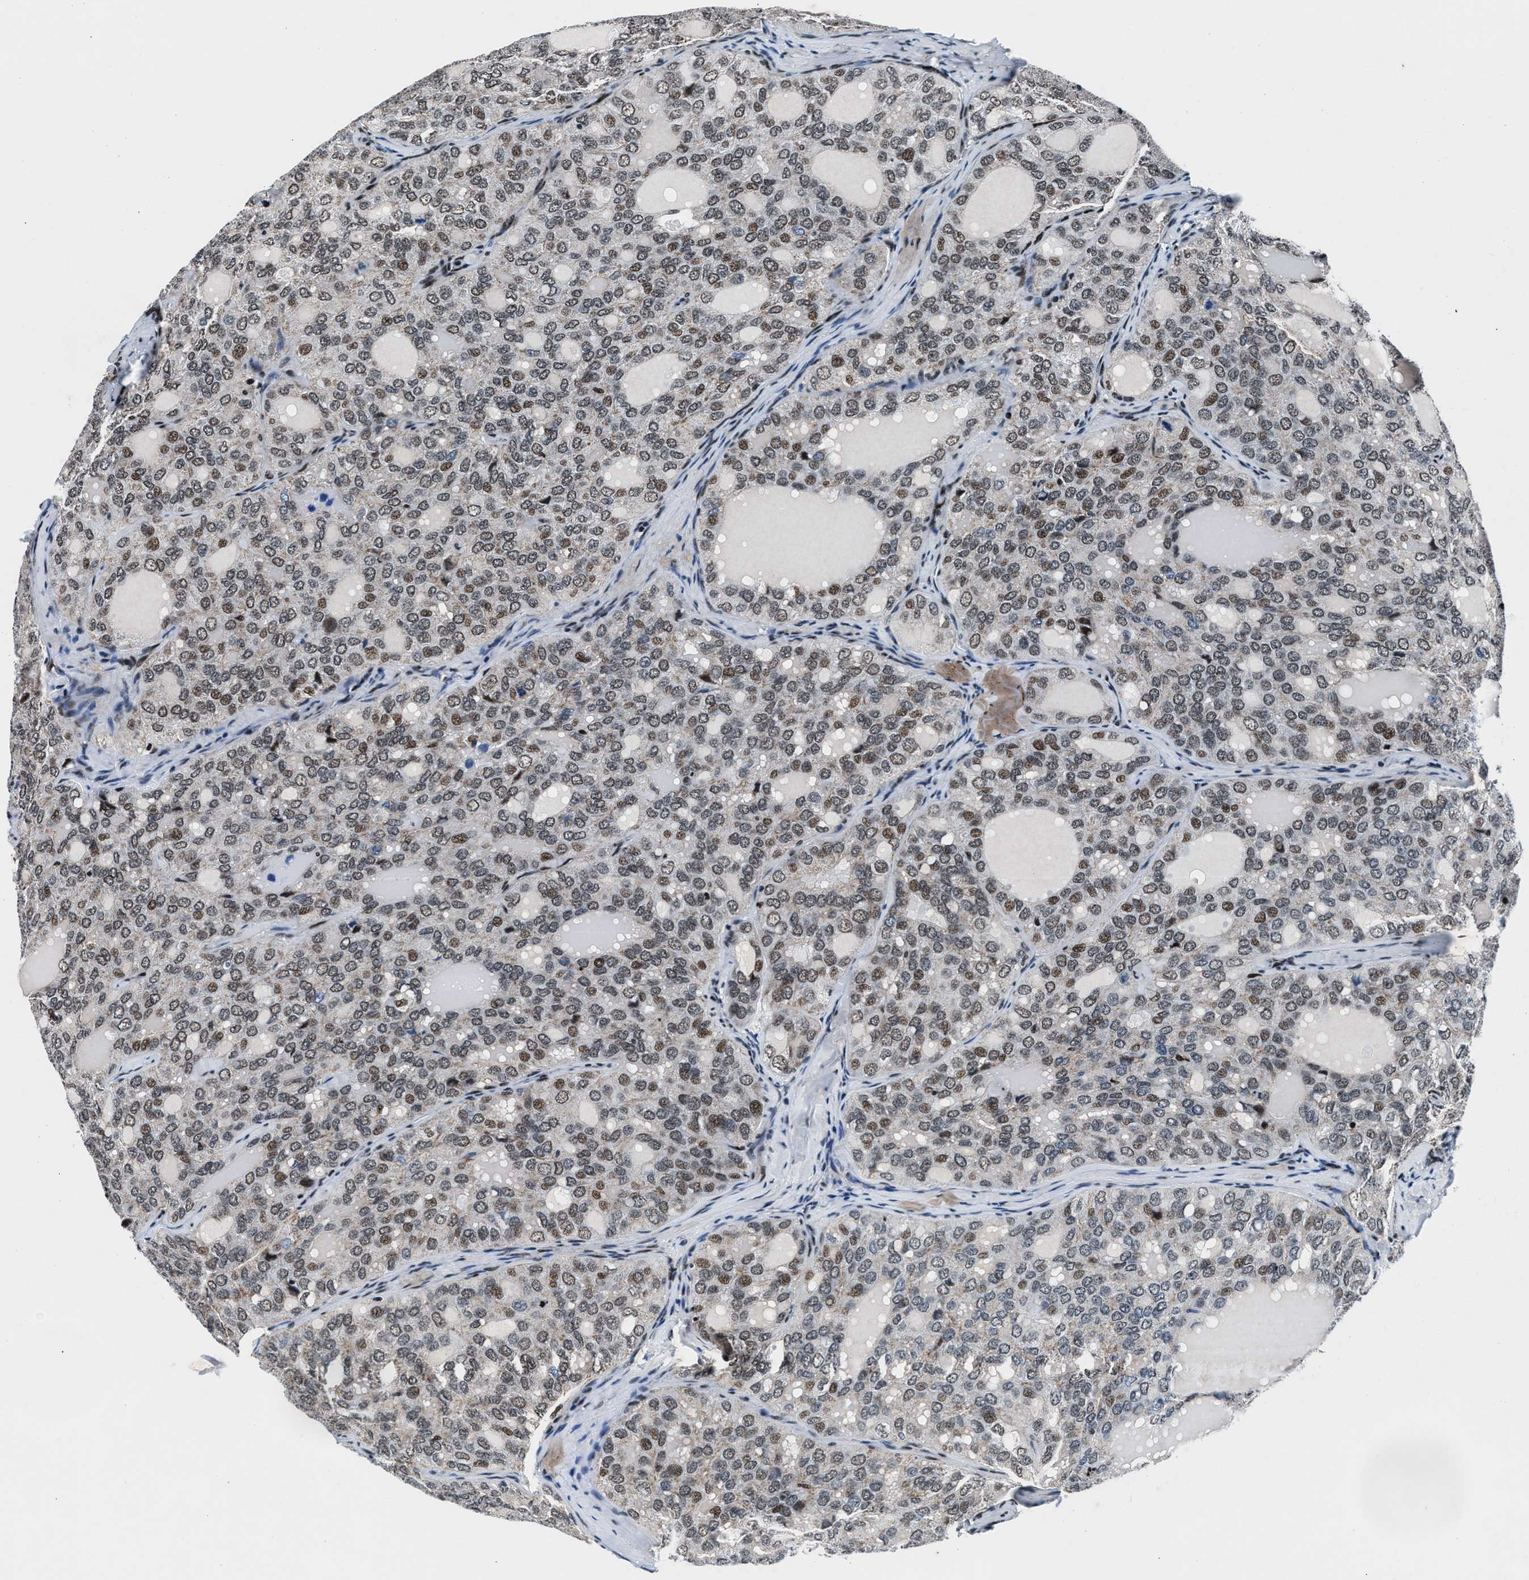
{"staining": {"intensity": "moderate", "quantity": "25%-75%", "location": "nuclear"}, "tissue": "thyroid cancer", "cell_type": "Tumor cells", "image_type": "cancer", "snomed": [{"axis": "morphology", "description": "Follicular adenoma carcinoma, NOS"}, {"axis": "topography", "description": "Thyroid gland"}], "caption": "Tumor cells display medium levels of moderate nuclear expression in approximately 25%-75% of cells in follicular adenoma carcinoma (thyroid).", "gene": "PRRC2B", "patient": {"sex": "male", "age": 75}}